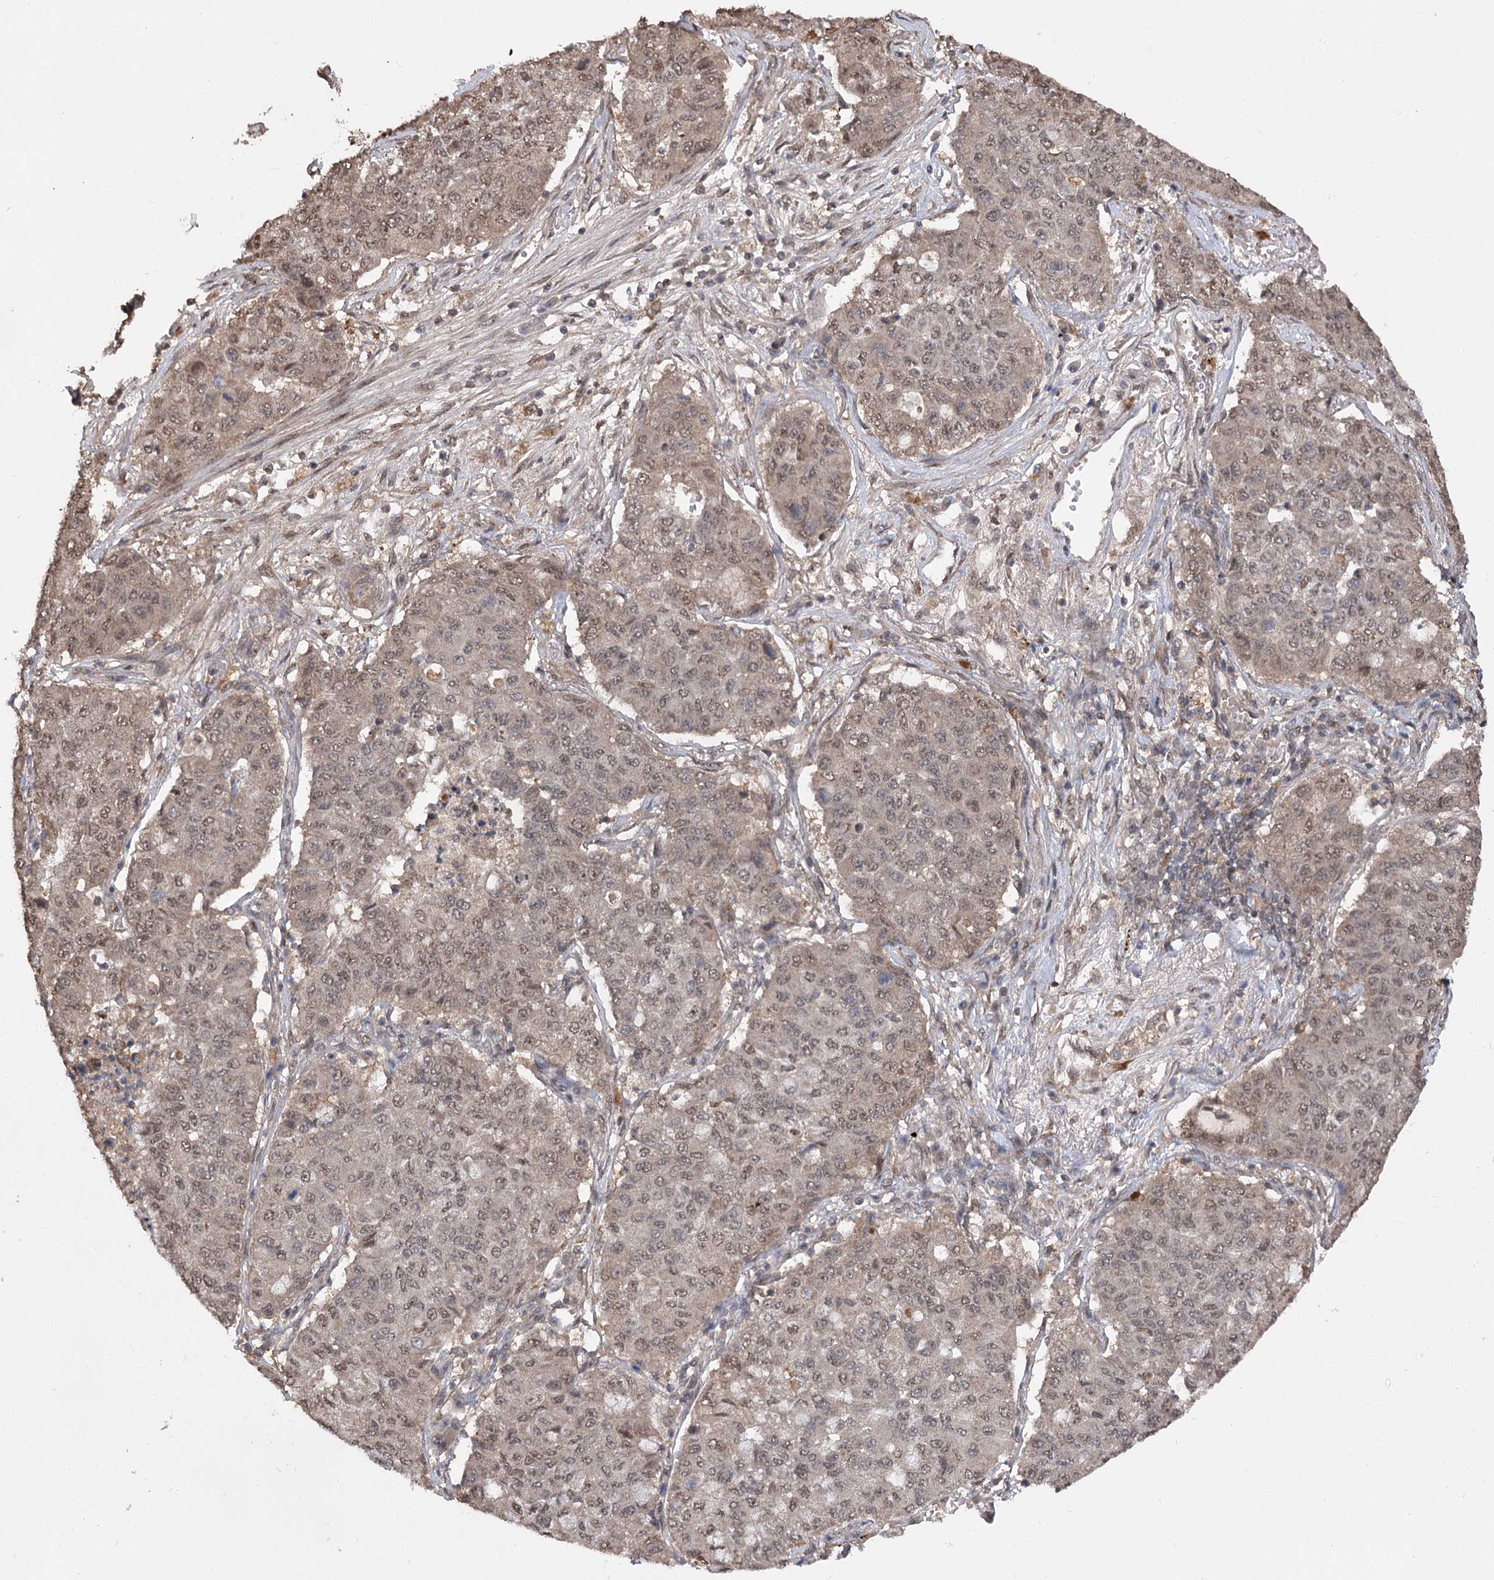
{"staining": {"intensity": "moderate", "quantity": ">75%", "location": "cytoplasmic/membranous,nuclear"}, "tissue": "lung cancer", "cell_type": "Tumor cells", "image_type": "cancer", "snomed": [{"axis": "morphology", "description": "Squamous cell carcinoma, NOS"}, {"axis": "topography", "description": "Lung"}], "caption": "IHC staining of lung squamous cell carcinoma, which reveals medium levels of moderate cytoplasmic/membranous and nuclear expression in approximately >75% of tumor cells indicating moderate cytoplasmic/membranous and nuclear protein positivity. The staining was performed using DAB (3,3'-diaminobenzidine) (brown) for protein detection and nuclei were counterstained in hematoxylin (blue).", "gene": "TENM2", "patient": {"sex": "male", "age": 74}}